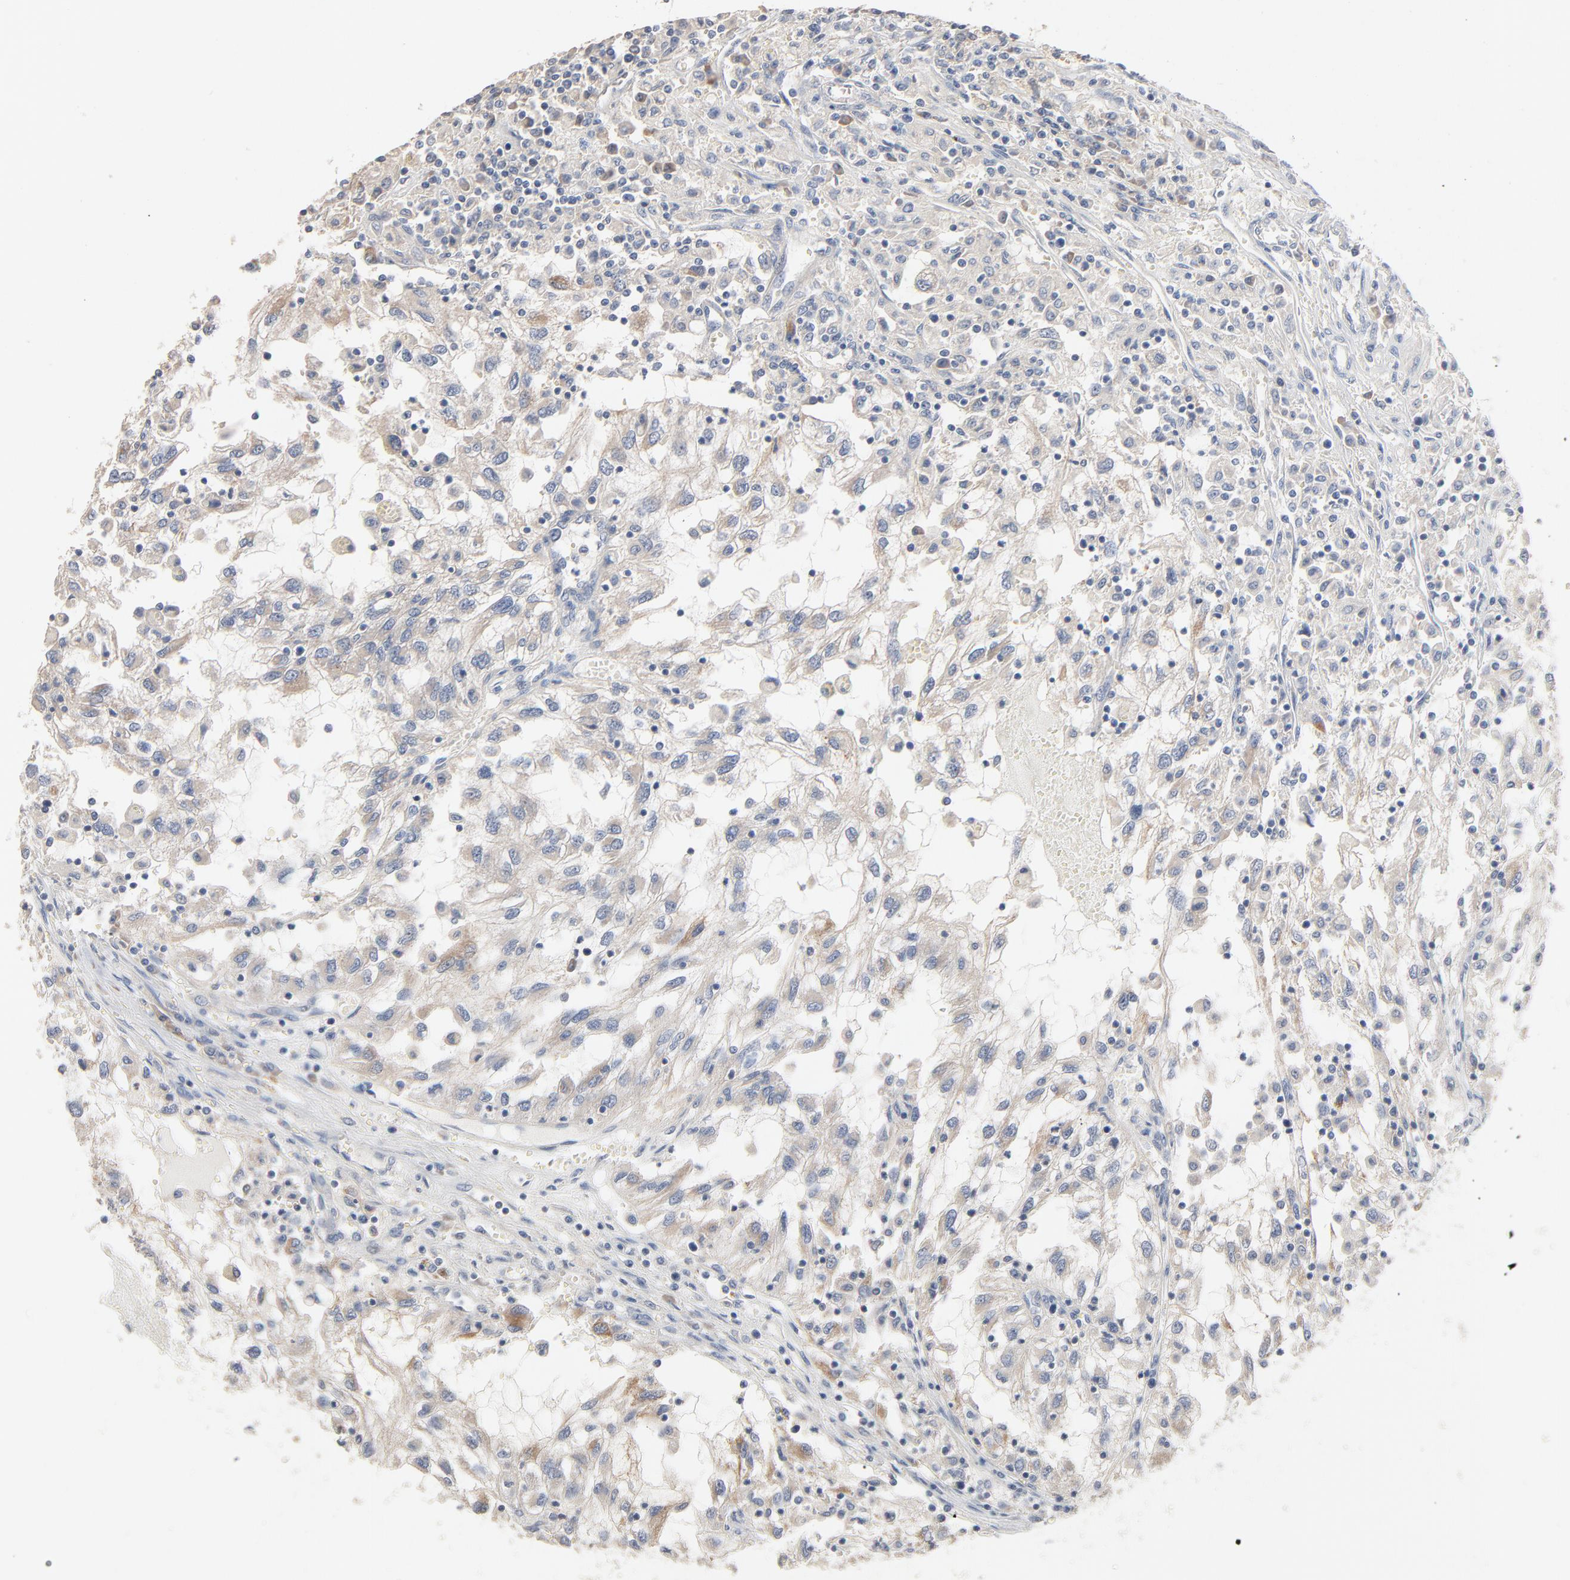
{"staining": {"intensity": "weak", "quantity": "<25%", "location": "cytoplasmic/membranous"}, "tissue": "renal cancer", "cell_type": "Tumor cells", "image_type": "cancer", "snomed": [{"axis": "morphology", "description": "Normal tissue, NOS"}, {"axis": "morphology", "description": "Adenocarcinoma, NOS"}, {"axis": "topography", "description": "Kidney"}], "caption": "Tumor cells show no significant protein staining in renal cancer.", "gene": "ZDHHC8", "patient": {"sex": "male", "age": 71}}